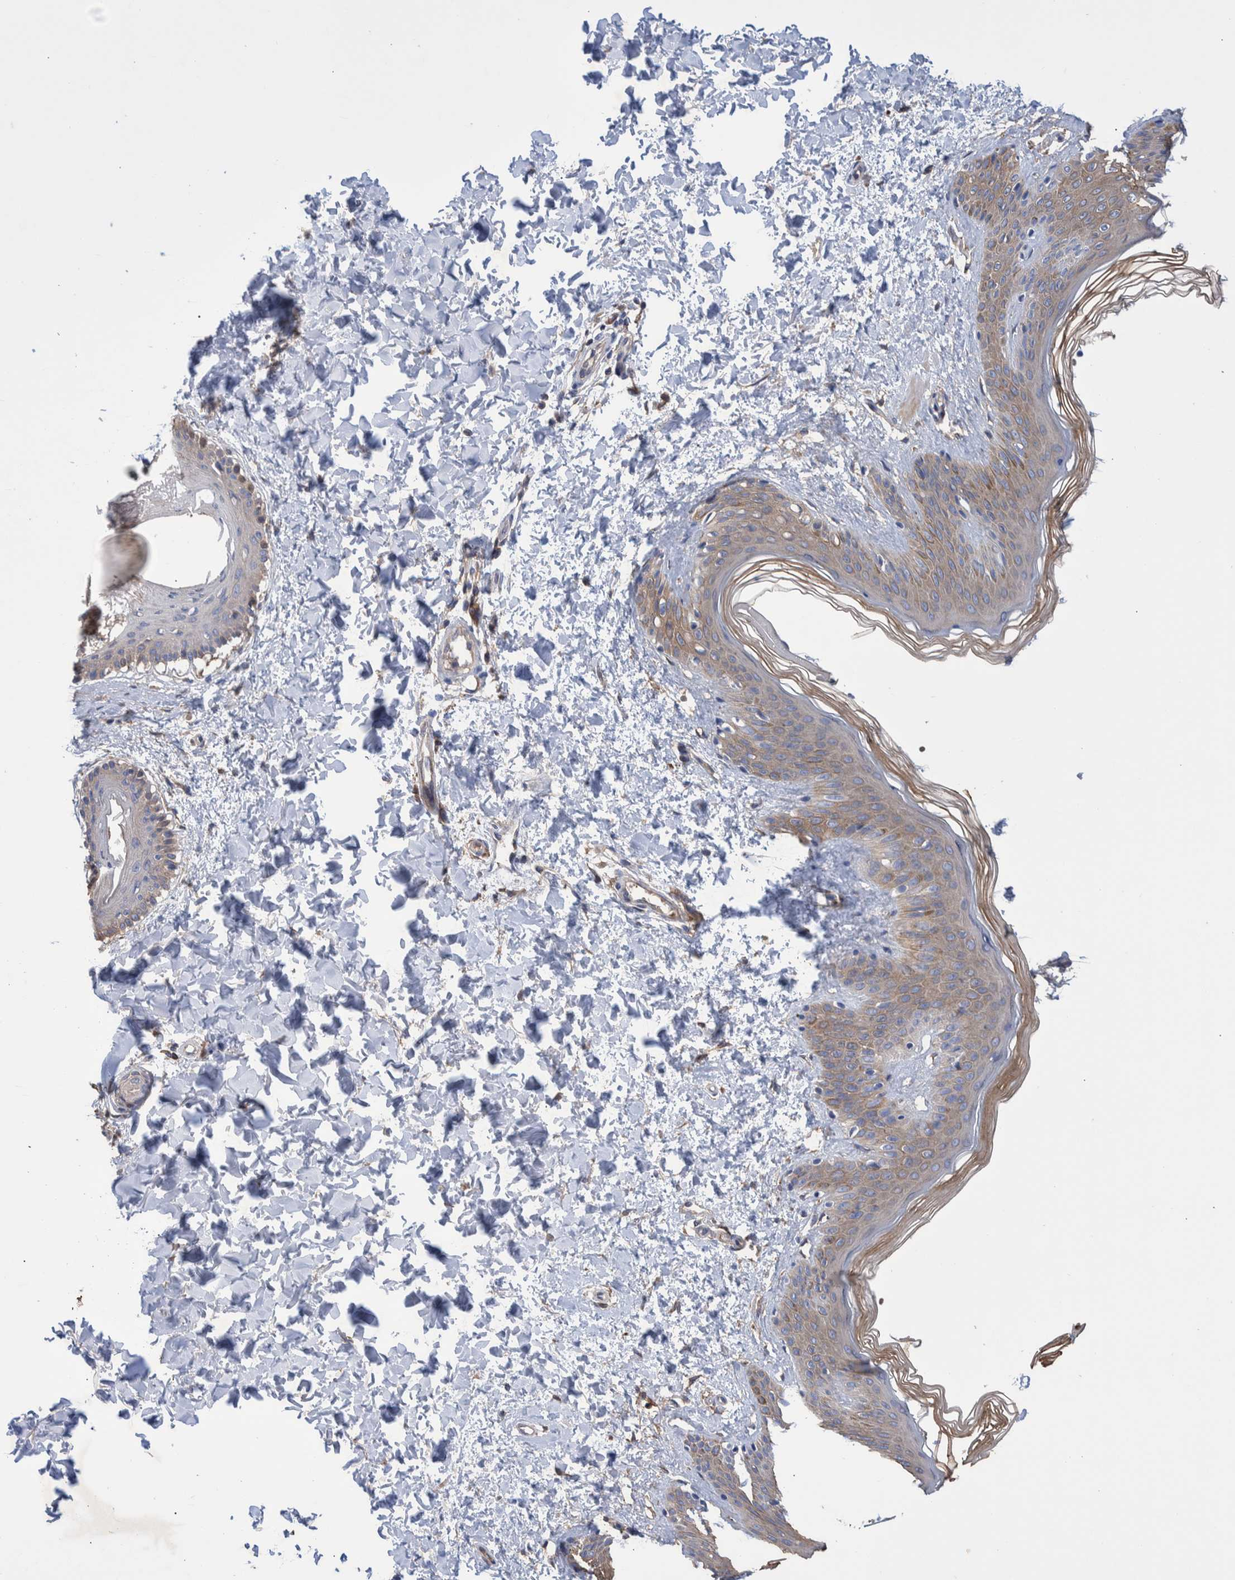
{"staining": {"intensity": "negative", "quantity": "none", "location": "none"}, "tissue": "skin", "cell_type": "Fibroblasts", "image_type": "normal", "snomed": [{"axis": "morphology", "description": "Normal tissue, NOS"}, {"axis": "morphology", "description": "Neoplasm, benign, NOS"}, {"axis": "topography", "description": "Skin"}, {"axis": "topography", "description": "Soft tissue"}], "caption": "There is no significant expression in fibroblasts of skin. The staining is performed using DAB brown chromogen with nuclei counter-stained in using hematoxylin.", "gene": "DLL4", "patient": {"sex": "male", "age": 26}}